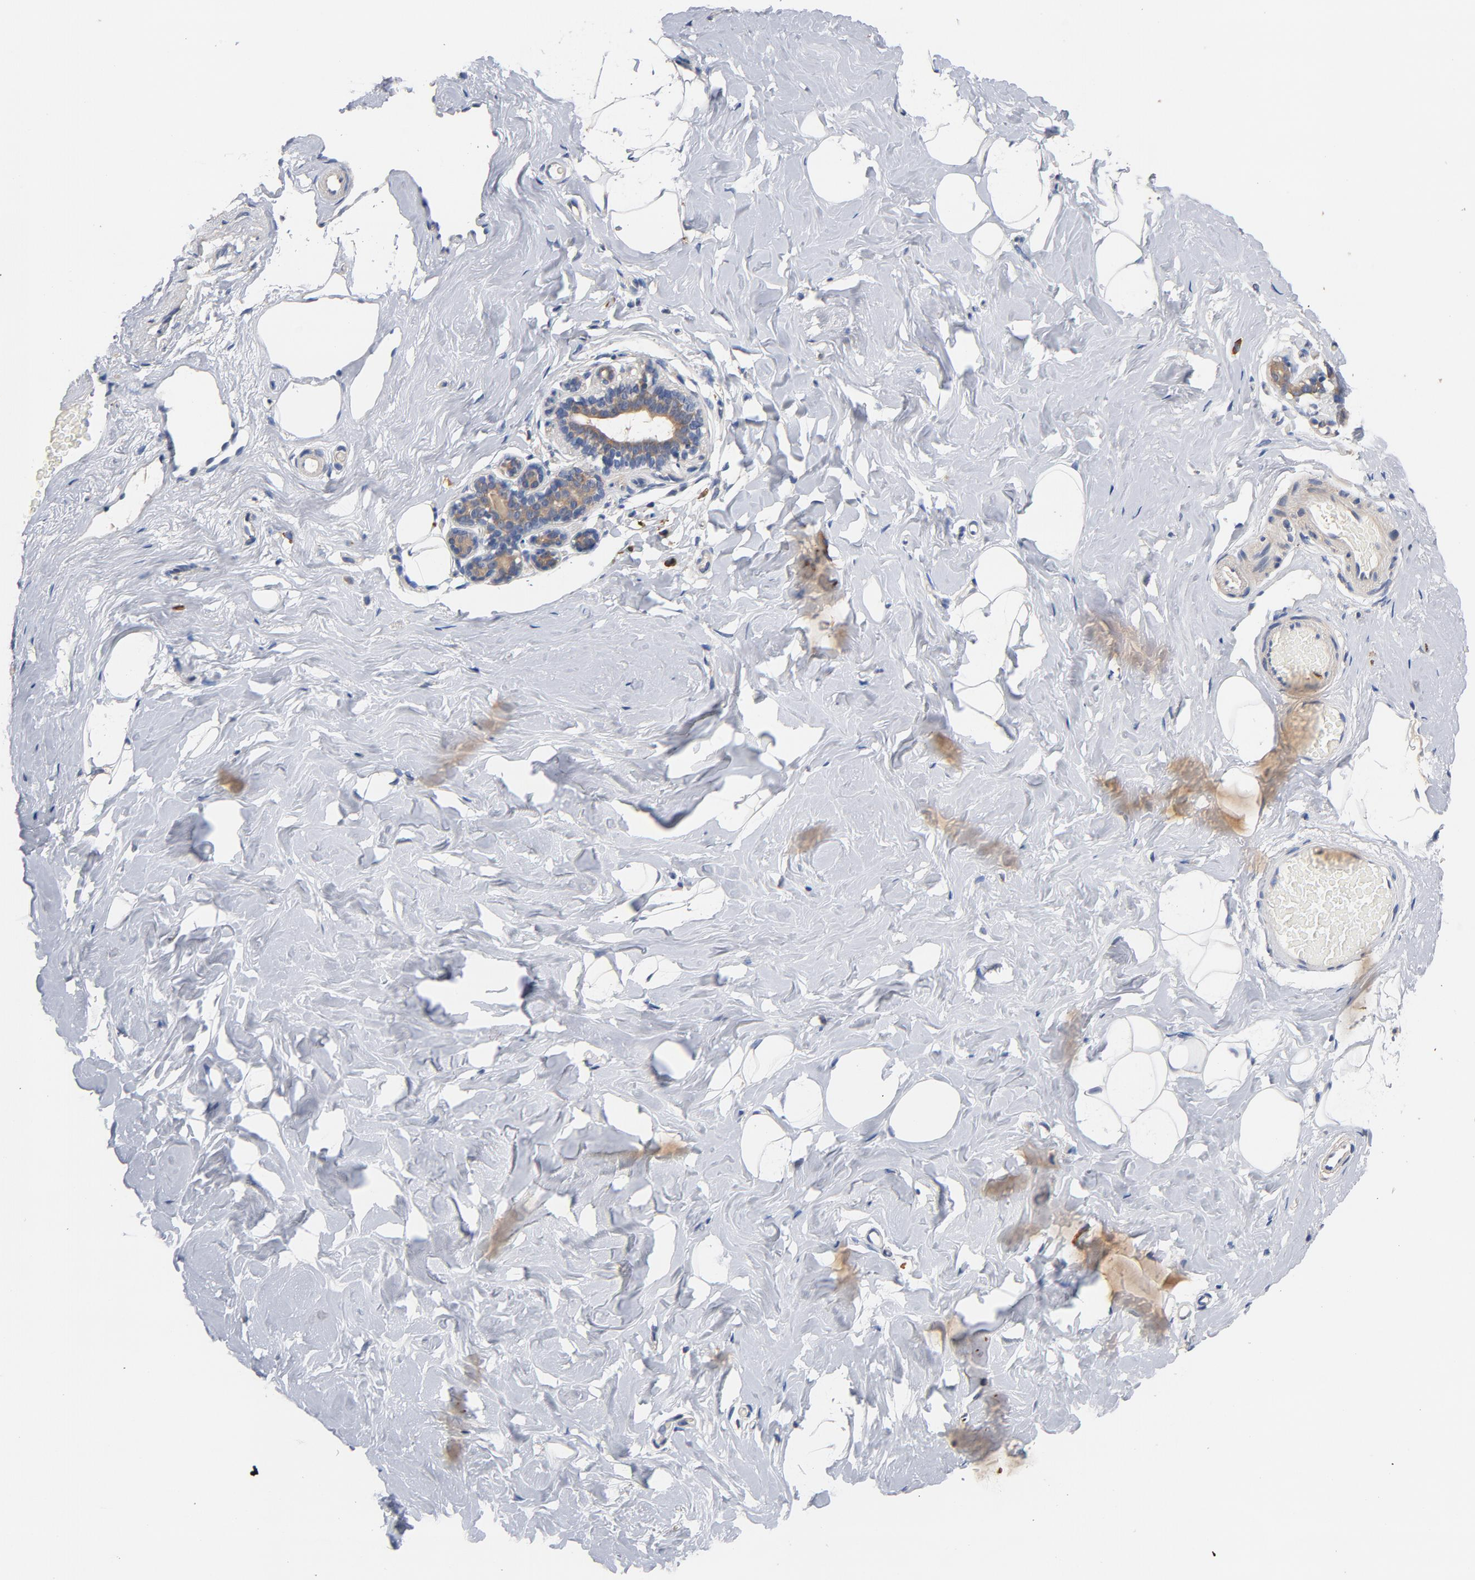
{"staining": {"intensity": "negative", "quantity": "none", "location": "none"}, "tissue": "breast", "cell_type": "Adipocytes", "image_type": "normal", "snomed": [{"axis": "morphology", "description": "Normal tissue, NOS"}, {"axis": "topography", "description": "Breast"}, {"axis": "topography", "description": "Soft tissue"}], "caption": "A micrograph of breast stained for a protein reveals no brown staining in adipocytes. (Brightfield microscopy of DAB immunohistochemistry (IHC) at high magnification).", "gene": "TLR4", "patient": {"sex": "female", "age": 75}}